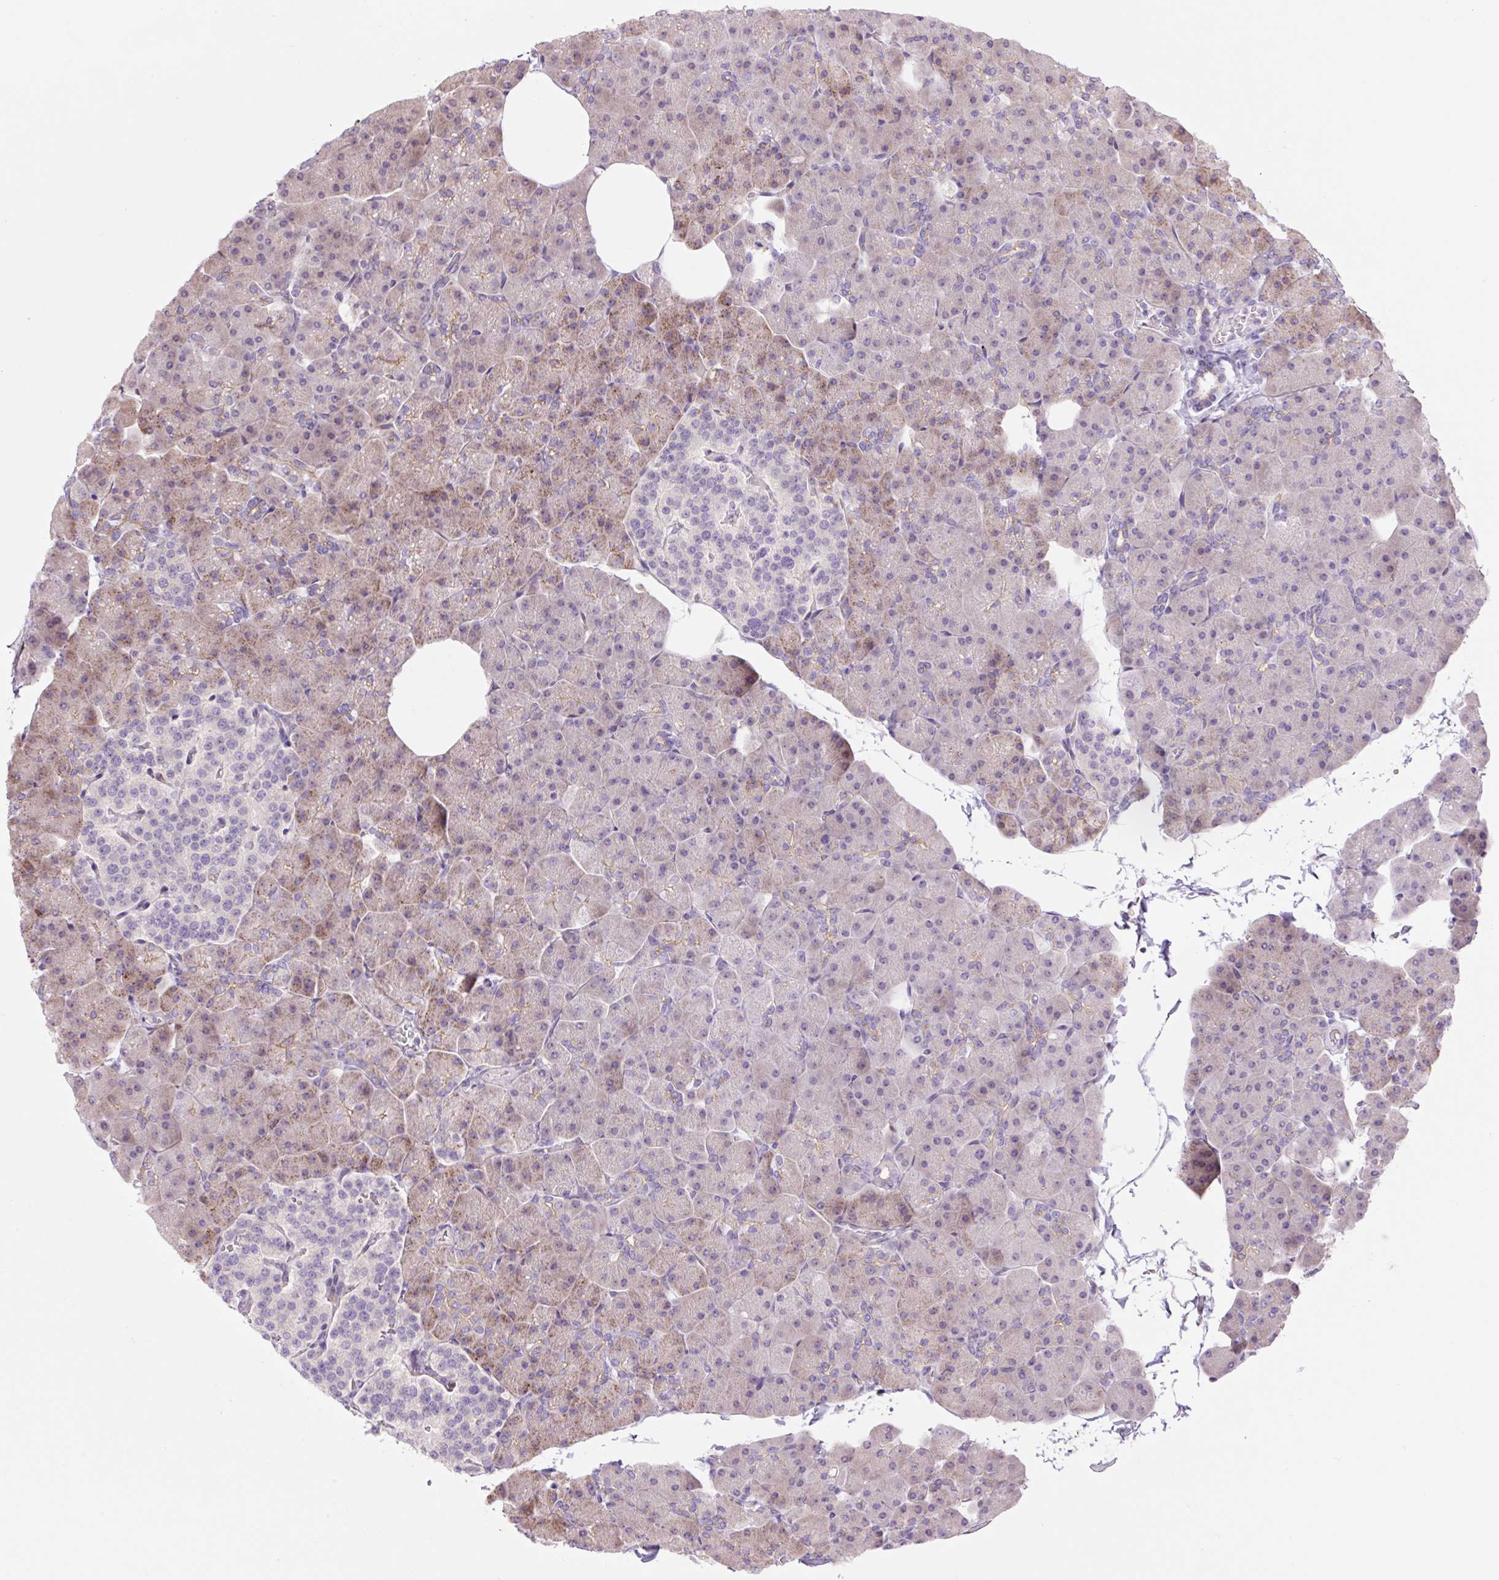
{"staining": {"intensity": "weak", "quantity": ">75%", "location": "cytoplasmic/membranous"}, "tissue": "pancreas", "cell_type": "Exocrine glandular cells", "image_type": "normal", "snomed": [{"axis": "morphology", "description": "Normal tissue, NOS"}, {"axis": "topography", "description": "Pancreas"}], "caption": "Immunohistochemical staining of normal human pancreas reveals weak cytoplasmic/membranous protein staining in approximately >75% of exocrine glandular cells. Immunohistochemistry (ihc) stains the protein in brown and the nuclei are stained blue.", "gene": "GRID2", "patient": {"sex": "male", "age": 35}}